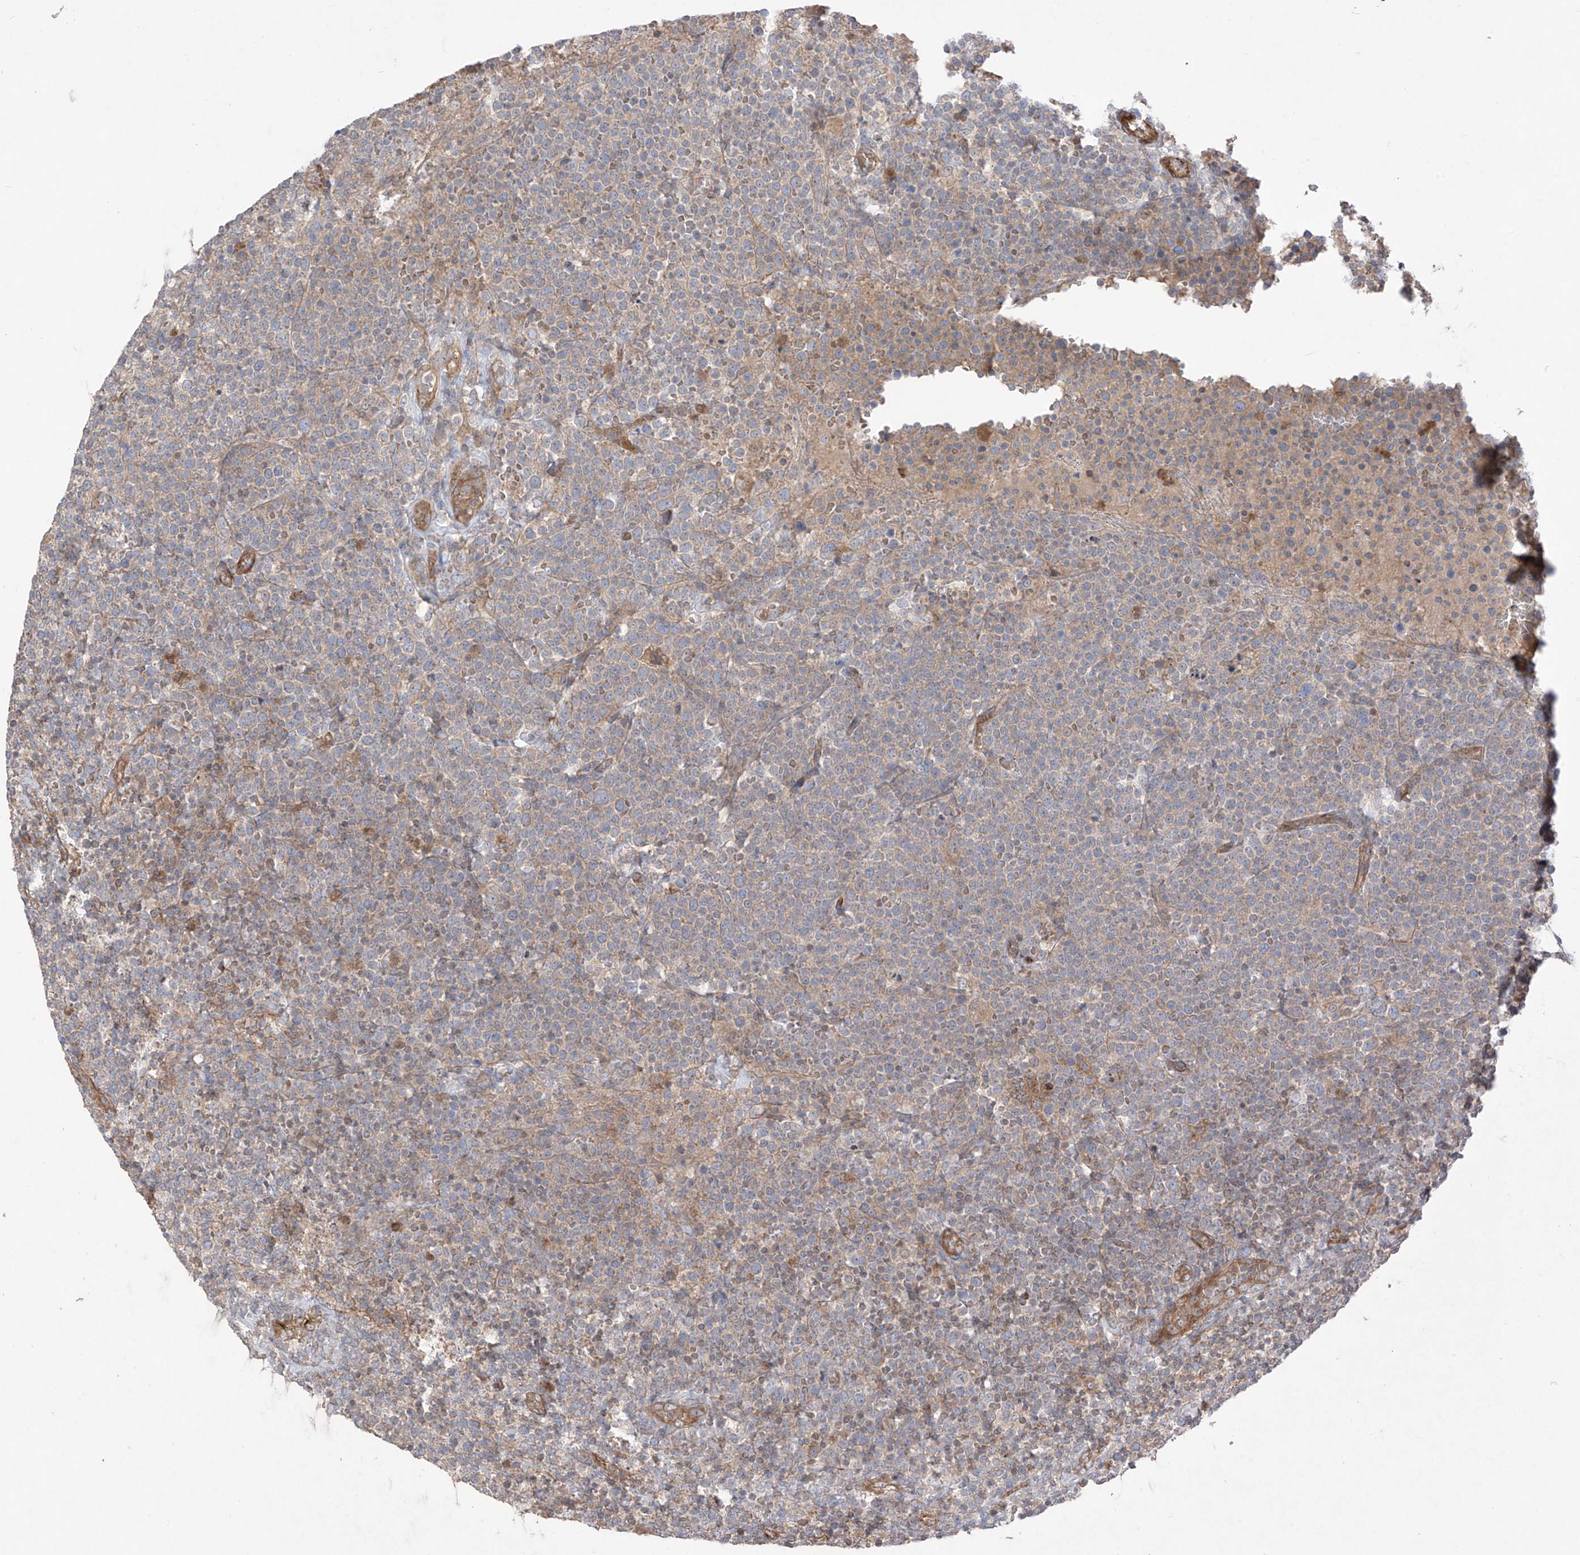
{"staining": {"intensity": "weak", "quantity": "<25%", "location": "cytoplasmic/membranous"}, "tissue": "lymphoma", "cell_type": "Tumor cells", "image_type": "cancer", "snomed": [{"axis": "morphology", "description": "Malignant lymphoma, non-Hodgkin's type, High grade"}, {"axis": "topography", "description": "Lymph node"}], "caption": "This micrograph is of malignant lymphoma, non-Hodgkin's type (high-grade) stained with immunohistochemistry (IHC) to label a protein in brown with the nuclei are counter-stained blue. There is no positivity in tumor cells.", "gene": "TRMU", "patient": {"sex": "male", "age": 61}}